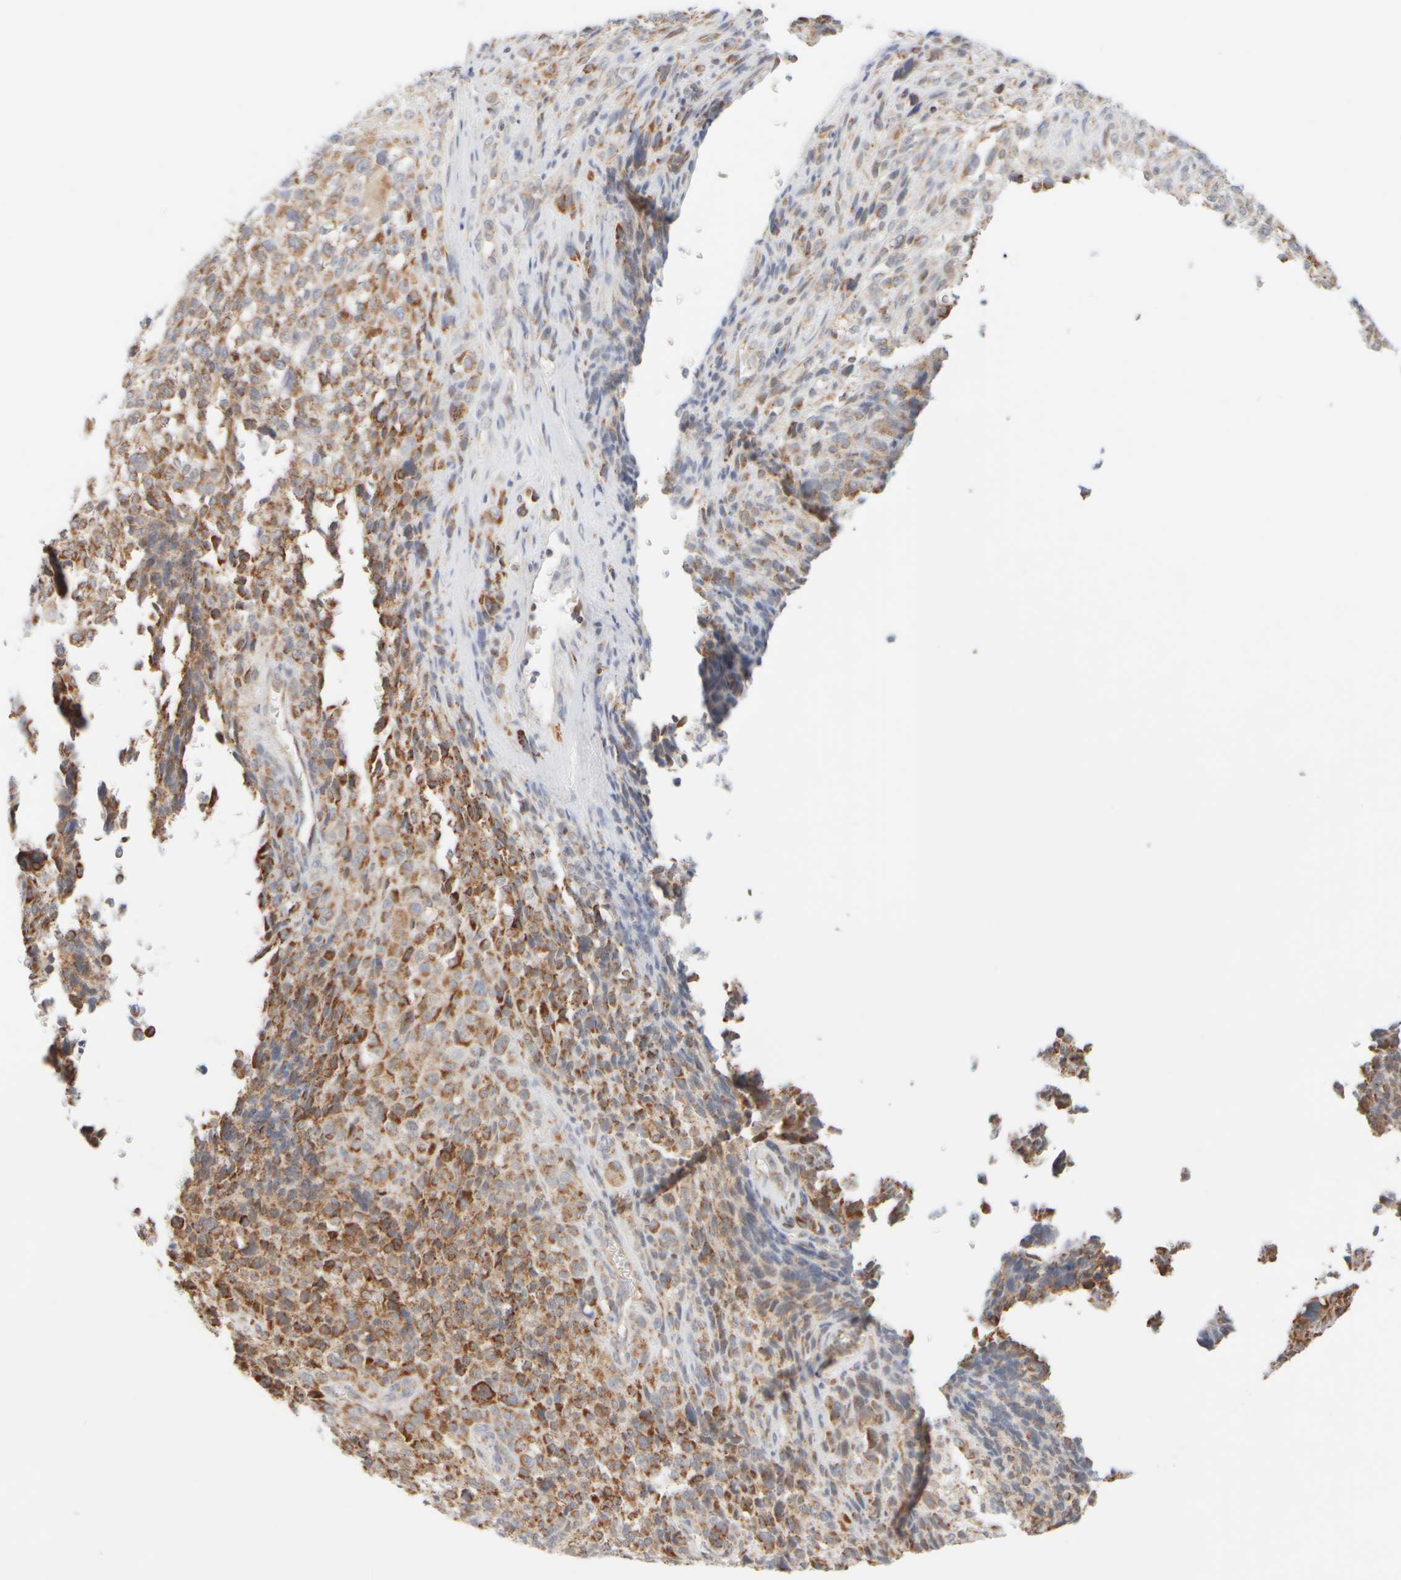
{"staining": {"intensity": "moderate", "quantity": ">75%", "location": "cytoplasmic/membranous"}, "tissue": "melanoma", "cell_type": "Tumor cells", "image_type": "cancer", "snomed": [{"axis": "morphology", "description": "Malignant melanoma, NOS"}, {"axis": "topography", "description": "Skin"}], "caption": "Malignant melanoma tissue displays moderate cytoplasmic/membranous positivity in approximately >75% of tumor cells, visualized by immunohistochemistry. The staining was performed using DAB to visualize the protein expression in brown, while the nuclei were stained in blue with hematoxylin (Magnification: 20x).", "gene": "PPM1K", "patient": {"sex": "female", "age": 55}}